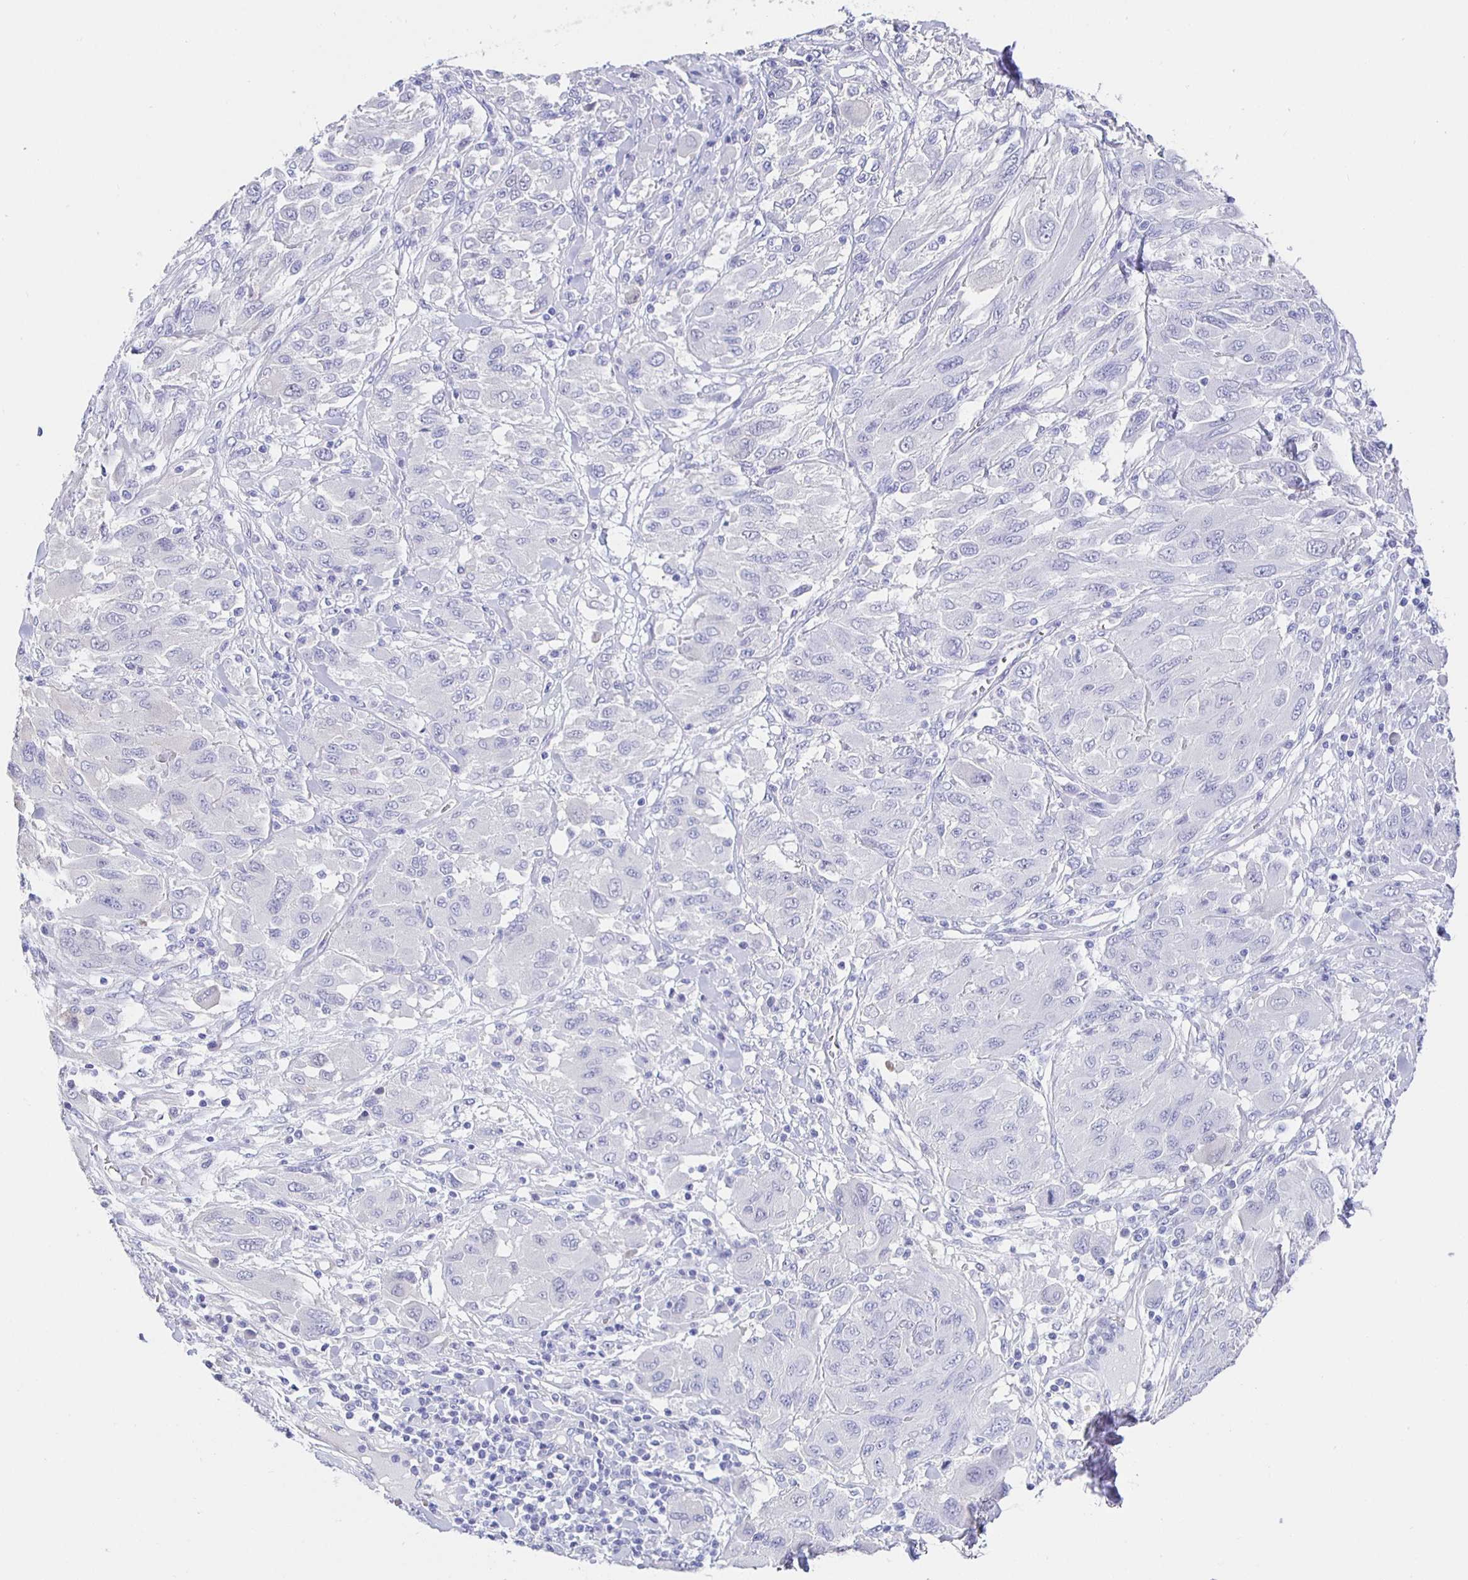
{"staining": {"intensity": "negative", "quantity": "none", "location": "none"}, "tissue": "melanoma", "cell_type": "Tumor cells", "image_type": "cancer", "snomed": [{"axis": "morphology", "description": "Malignant melanoma, NOS"}, {"axis": "topography", "description": "Skin"}], "caption": "An IHC micrograph of malignant melanoma is shown. There is no staining in tumor cells of malignant melanoma. The staining was performed using DAB to visualize the protein expression in brown, while the nuclei were stained in blue with hematoxylin (Magnification: 20x).", "gene": "HSPA4L", "patient": {"sex": "female", "age": 91}}